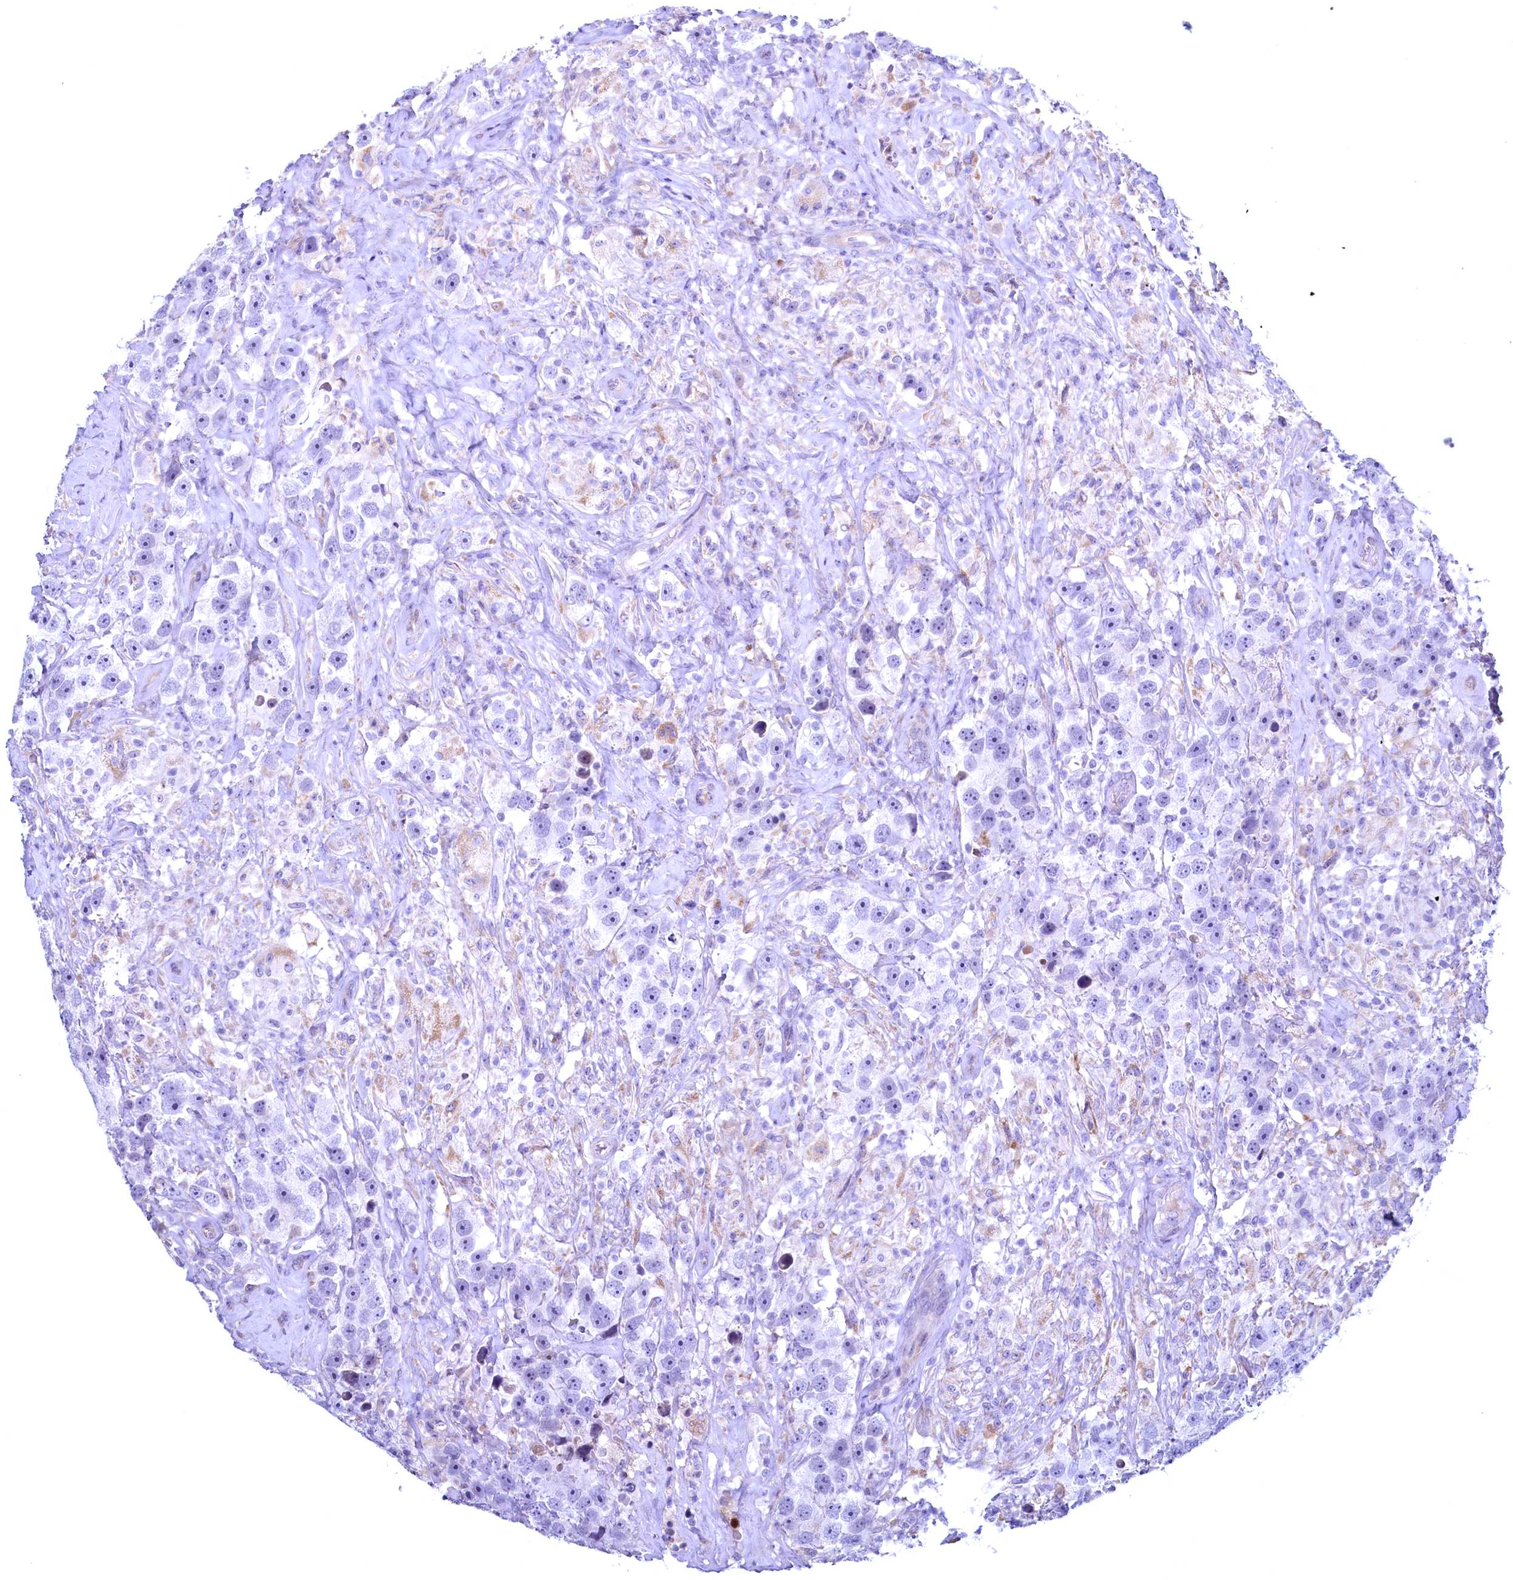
{"staining": {"intensity": "negative", "quantity": "none", "location": "none"}, "tissue": "testis cancer", "cell_type": "Tumor cells", "image_type": "cancer", "snomed": [{"axis": "morphology", "description": "Seminoma, NOS"}, {"axis": "topography", "description": "Testis"}], "caption": "IHC photomicrograph of neoplastic tissue: human testis cancer stained with DAB (3,3'-diaminobenzidine) shows no significant protein staining in tumor cells. (Brightfield microscopy of DAB IHC at high magnification).", "gene": "MAP1LC3A", "patient": {"sex": "male", "age": 49}}